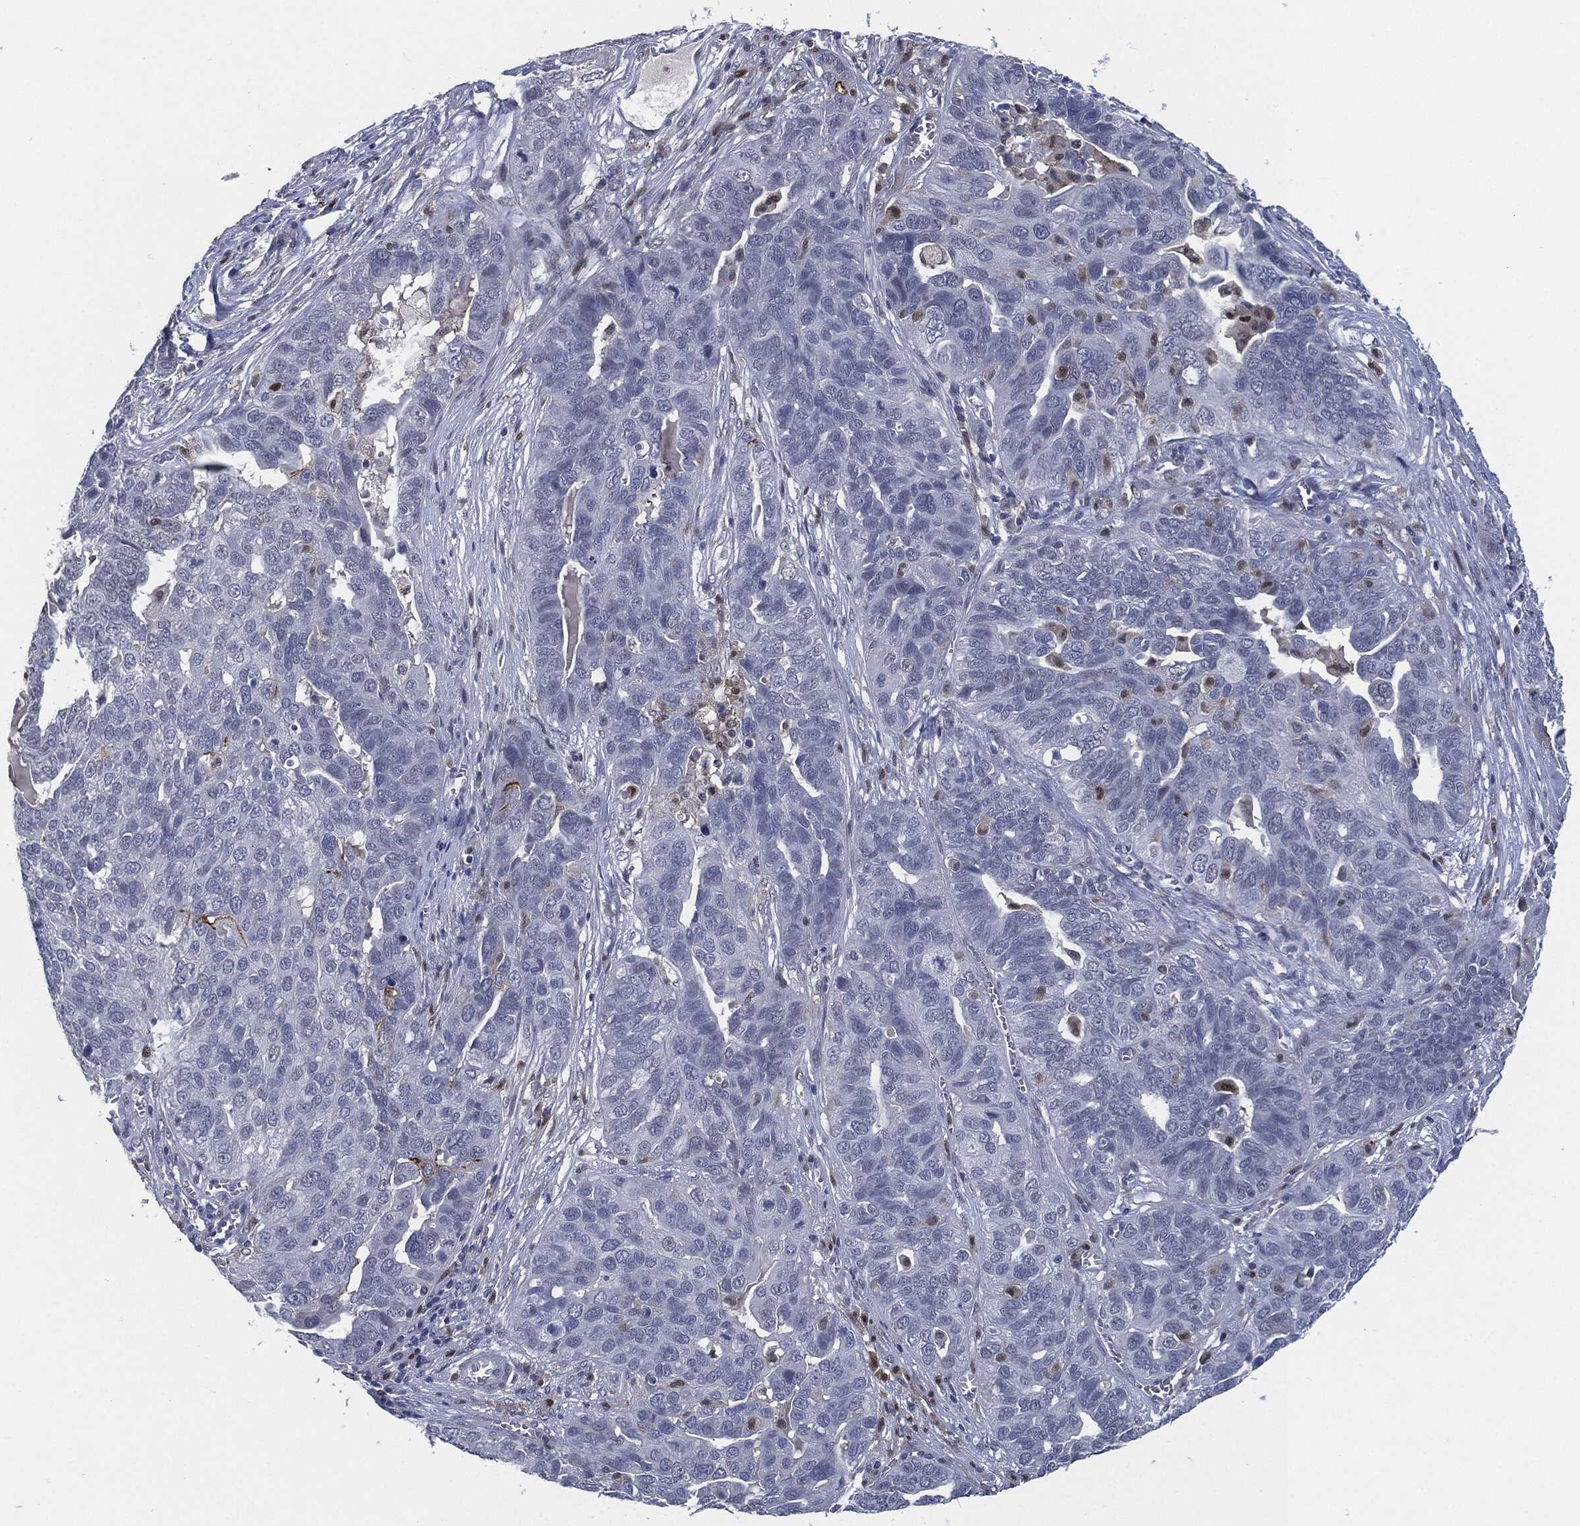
{"staining": {"intensity": "negative", "quantity": "none", "location": "none"}, "tissue": "ovarian cancer", "cell_type": "Tumor cells", "image_type": "cancer", "snomed": [{"axis": "morphology", "description": "Carcinoma, endometroid"}, {"axis": "topography", "description": "Soft tissue"}, {"axis": "topography", "description": "Ovary"}], "caption": "An immunohistochemistry (IHC) photomicrograph of ovarian endometroid carcinoma is shown. There is no staining in tumor cells of ovarian endometroid carcinoma.", "gene": "PROM1", "patient": {"sex": "female", "age": 52}}